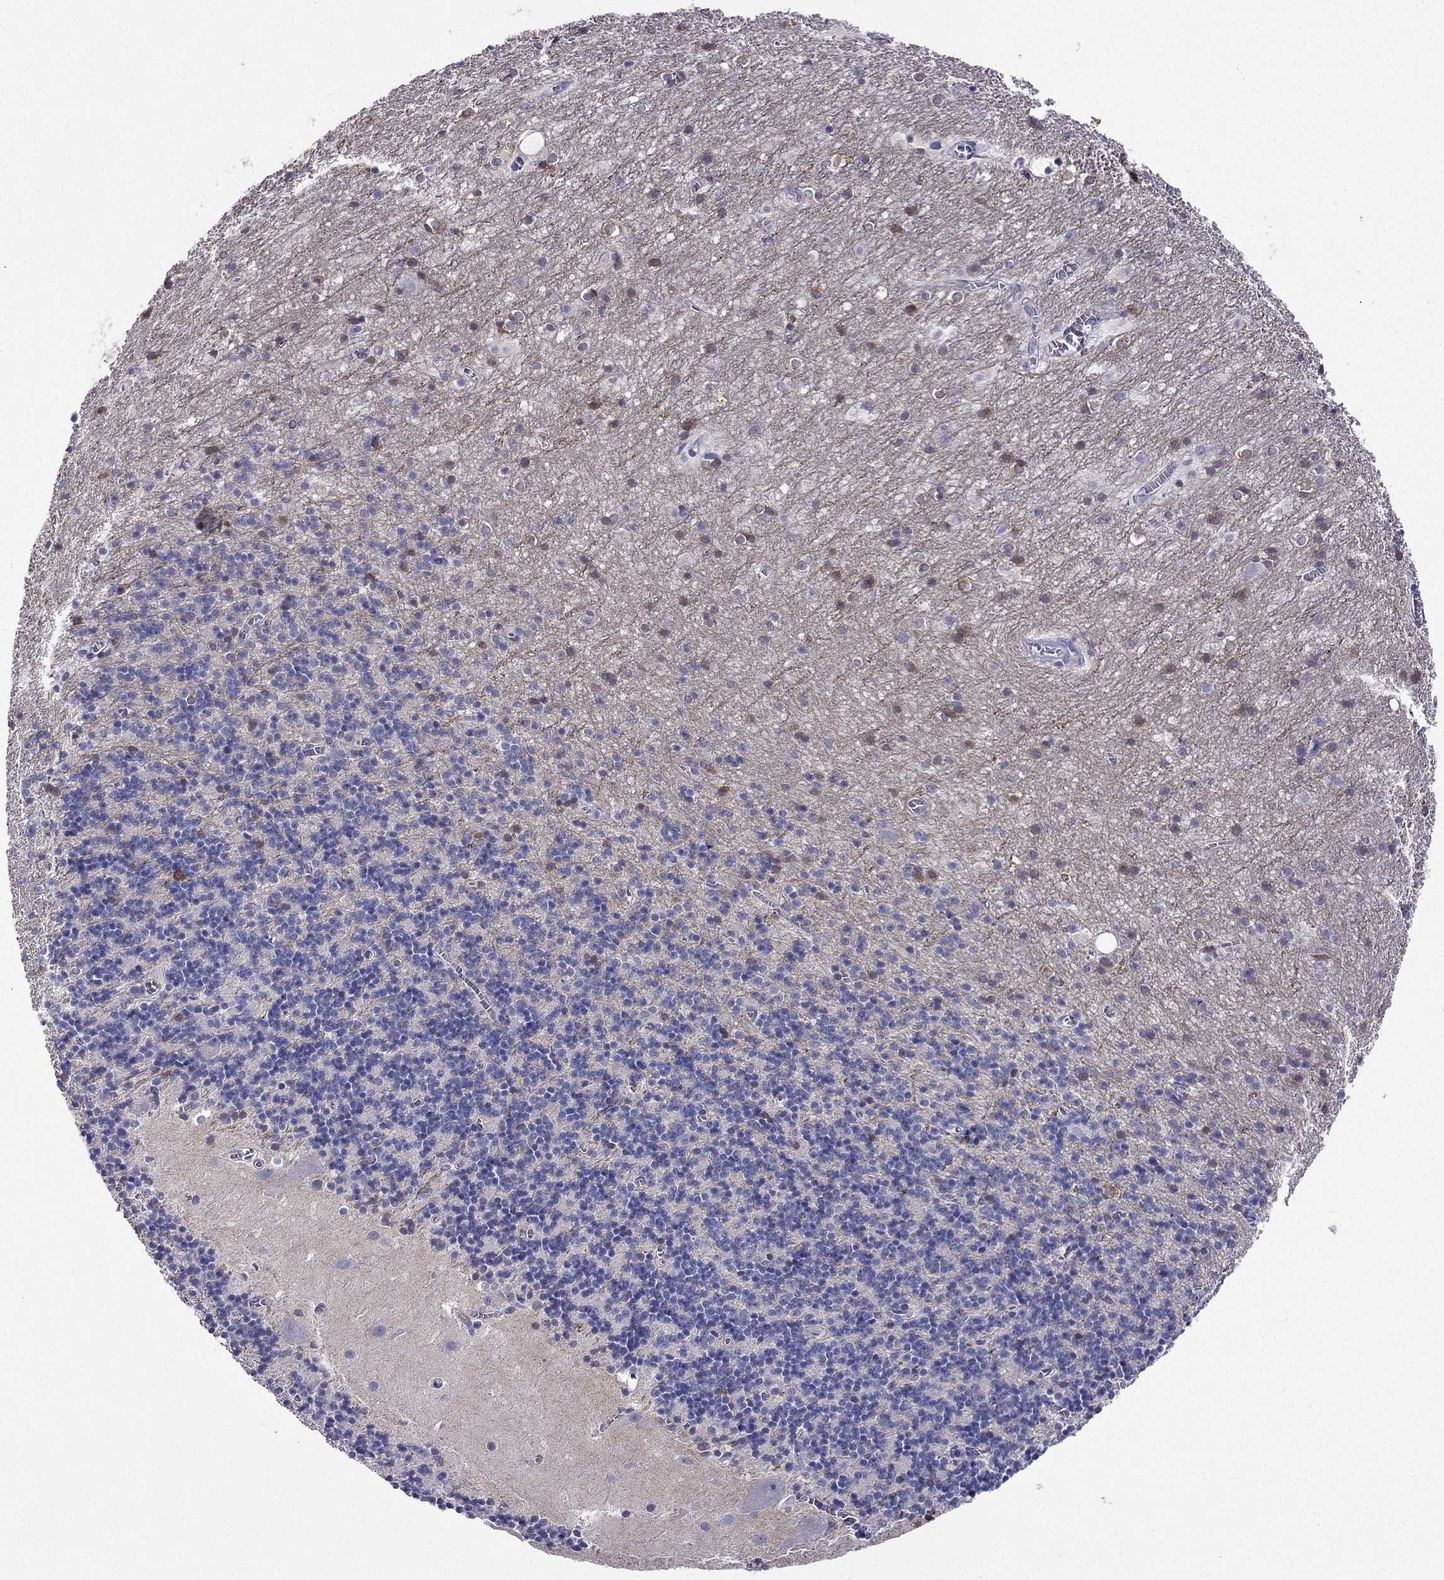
{"staining": {"intensity": "negative", "quantity": "none", "location": "none"}, "tissue": "cerebellum", "cell_type": "Cells in granular layer", "image_type": "normal", "snomed": [{"axis": "morphology", "description": "Normal tissue, NOS"}, {"axis": "topography", "description": "Cerebellum"}], "caption": "Immunohistochemistry (IHC) of unremarkable human cerebellum reveals no expression in cells in granular layer. (DAB (3,3'-diaminobenzidine) immunohistochemistry (IHC) with hematoxylin counter stain).", "gene": "KCNJ10", "patient": {"sex": "male", "age": 70}}